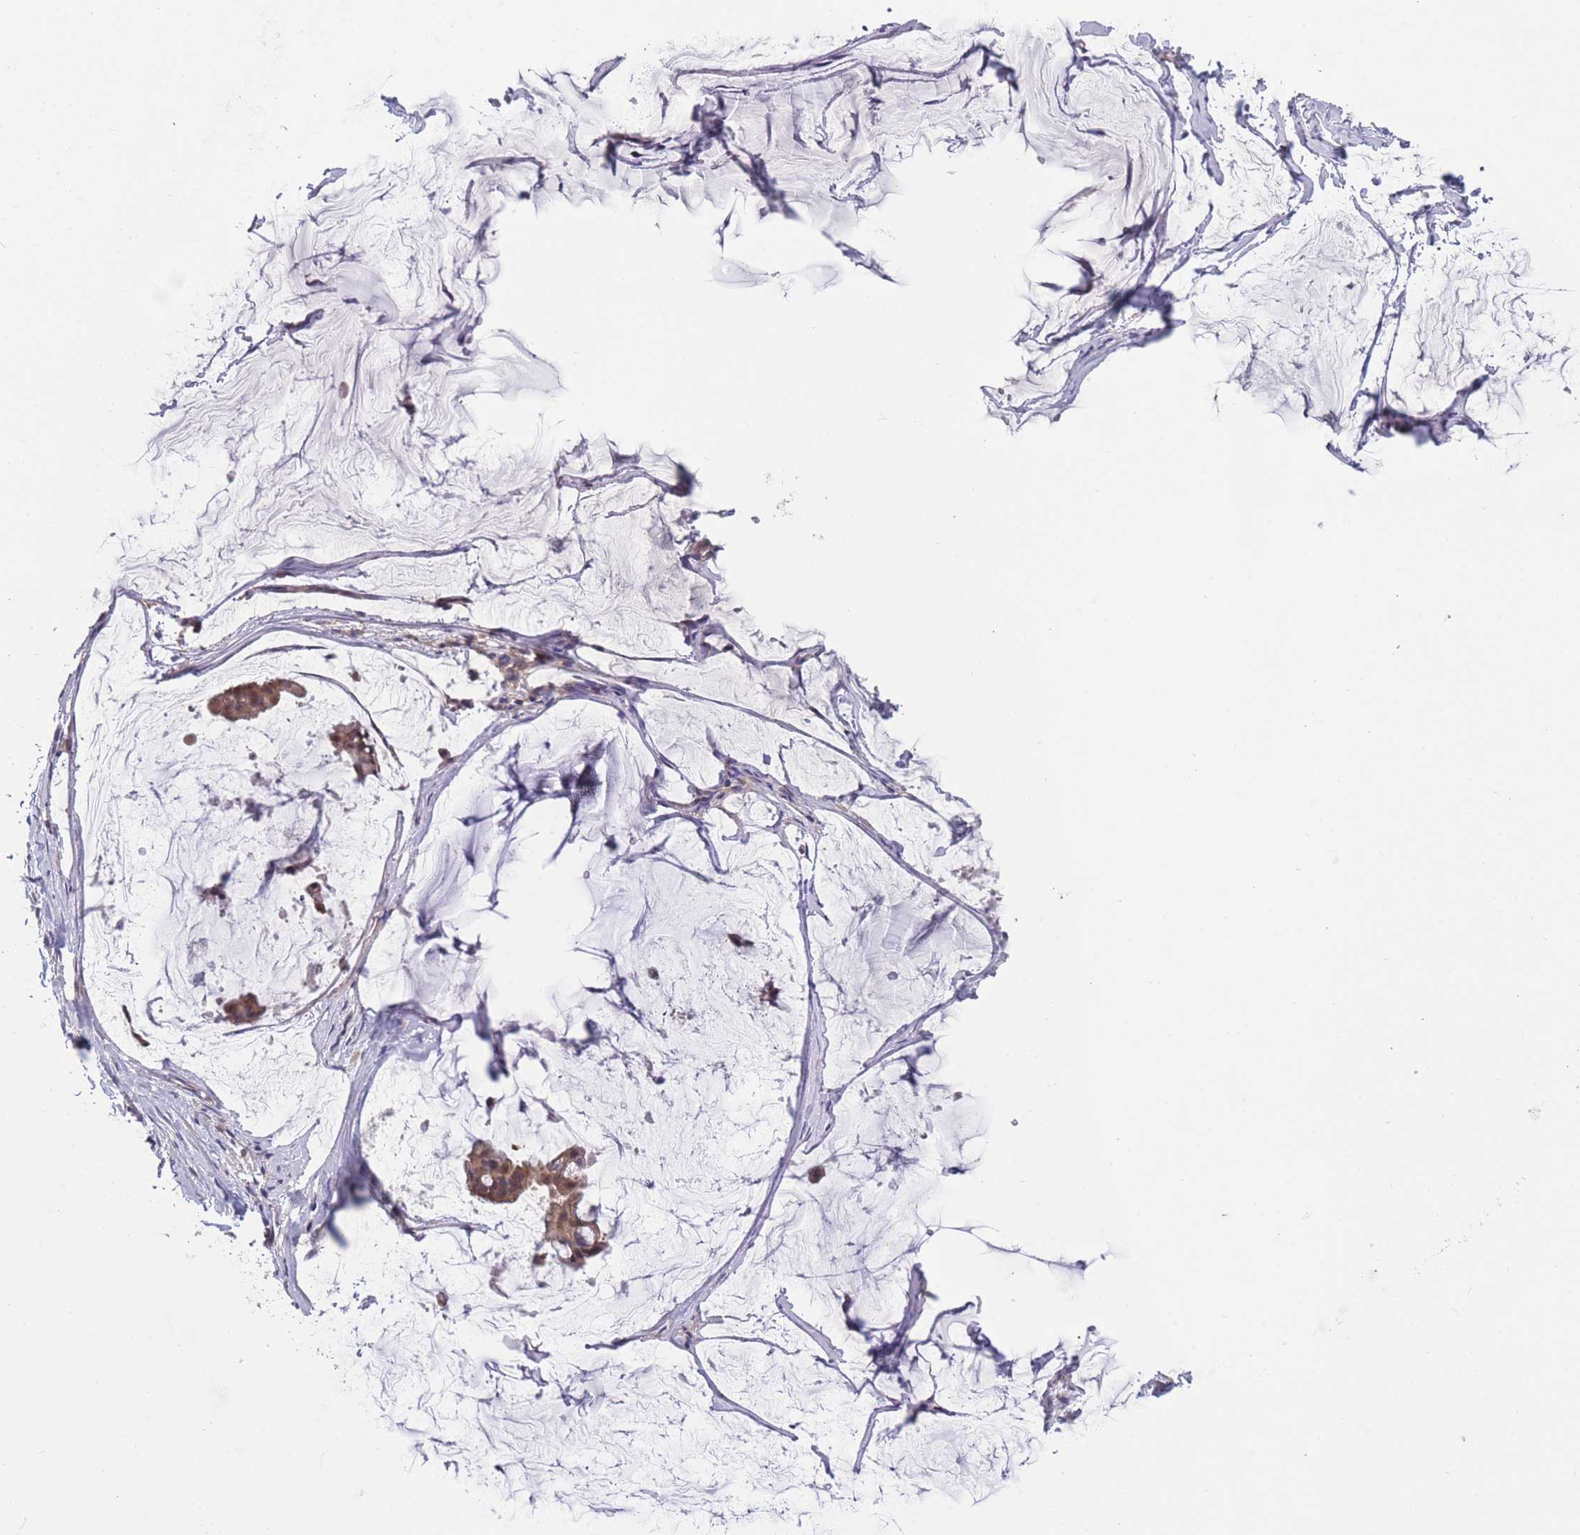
{"staining": {"intensity": "weak", "quantity": ">75%", "location": "cytoplasmic/membranous,nuclear"}, "tissue": "ovarian cancer", "cell_type": "Tumor cells", "image_type": "cancer", "snomed": [{"axis": "morphology", "description": "Cystadenocarcinoma, mucinous, NOS"}, {"axis": "topography", "description": "Ovary"}], "caption": "About >75% of tumor cells in human ovarian cancer (mucinous cystadenocarcinoma) demonstrate weak cytoplasmic/membranous and nuclear protein staining as visualized by brown immunohistochemical staining.", "gene": "UBE2N", "patient": {"sex": "female", "age": 73}}